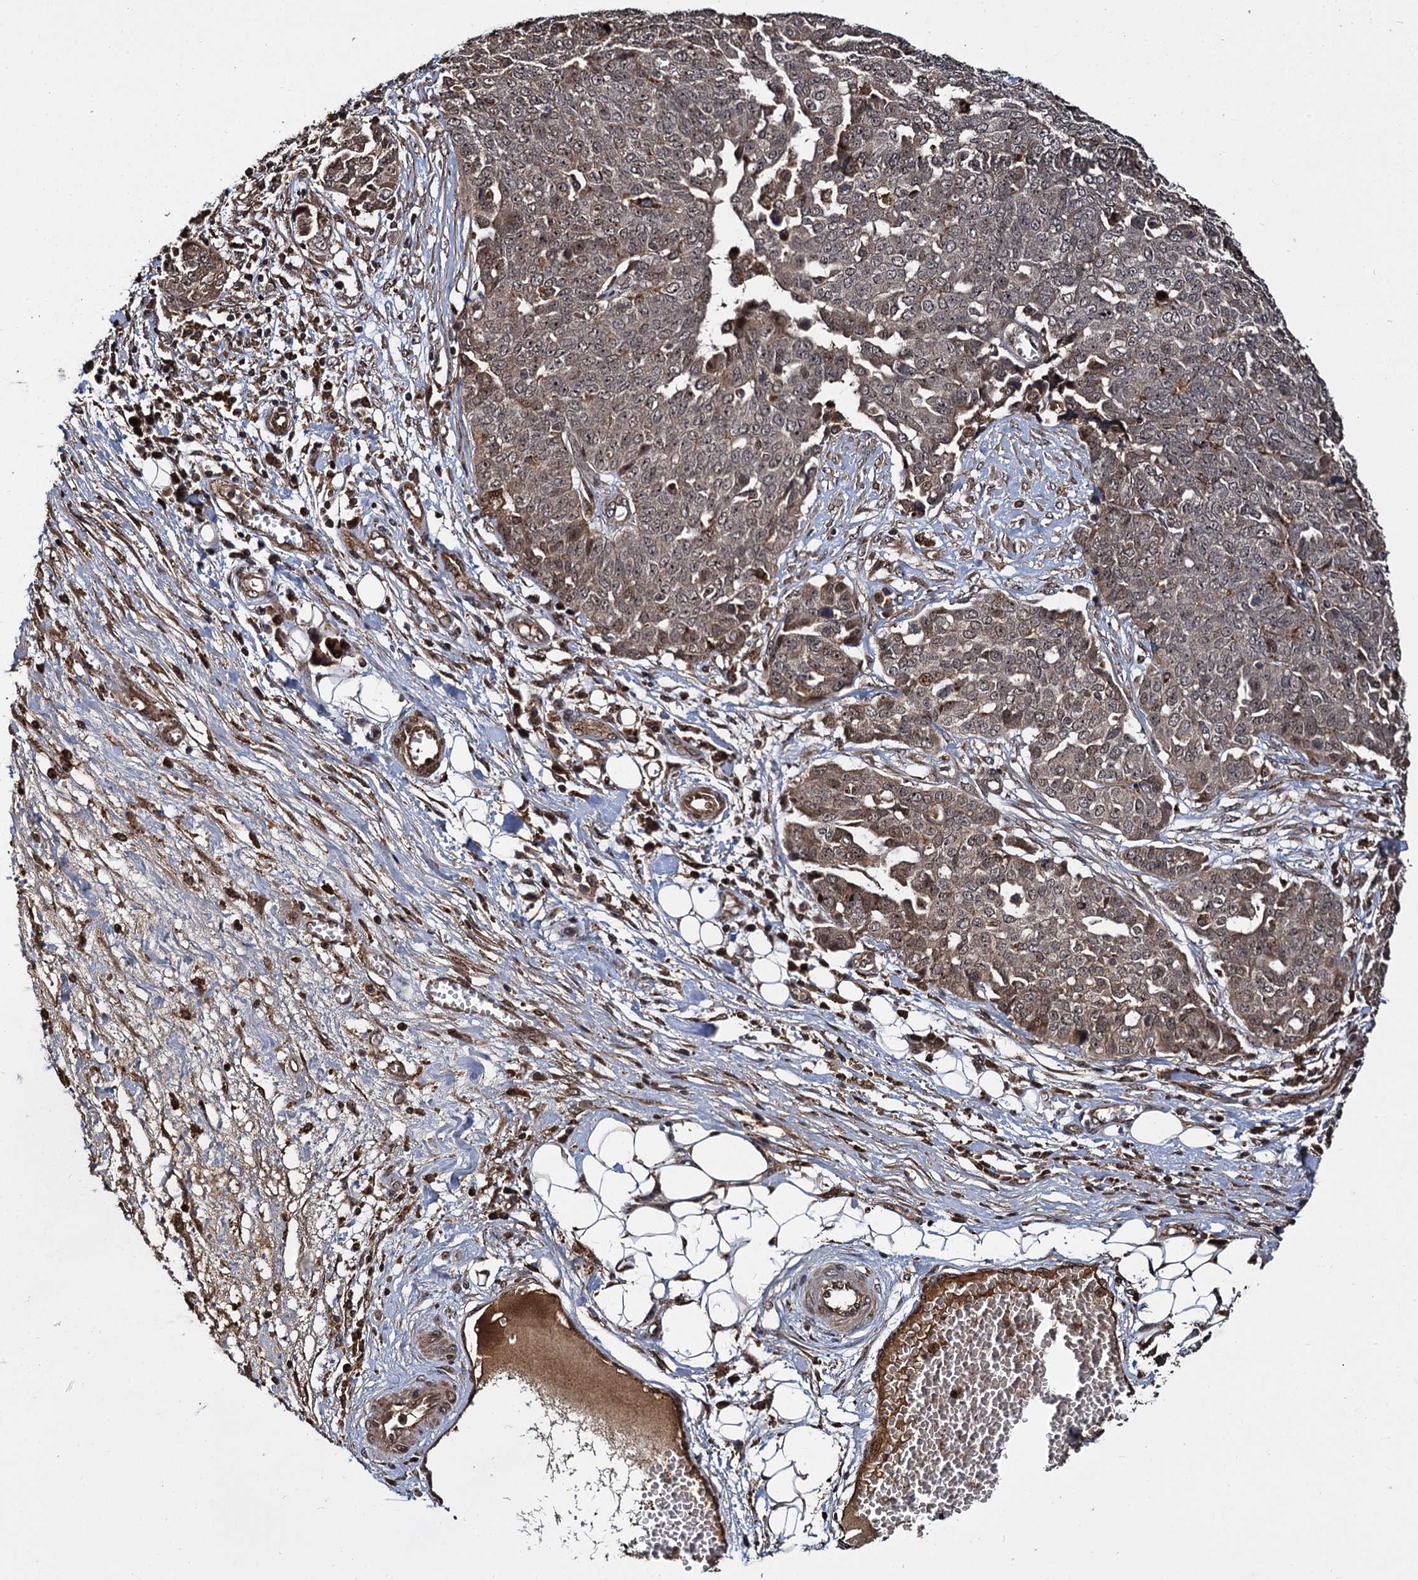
{"staining": {"intensity": "weak", "quantity": "25%-75%", "location": "cytoplasmic/membranous"}, "tissue": "ovarian cancer", "cell_type": "Tumor cells", "image_type": "cancer", "snomed": [{"axis": "morphology", "description": "Cystadenocarcinoma, serous, NOS"}, {"axis": "topography", "description": "Soft tissue"}, {"axis": "topography", "description": "Ovary"}], "caption": "Weak cytoplasmic/membranous protein expression is seen in about 25%-75% of tumor cells in ovarian cancer.", "gene": "CEP192", "patient": {"sex": "female", "age": 57}}